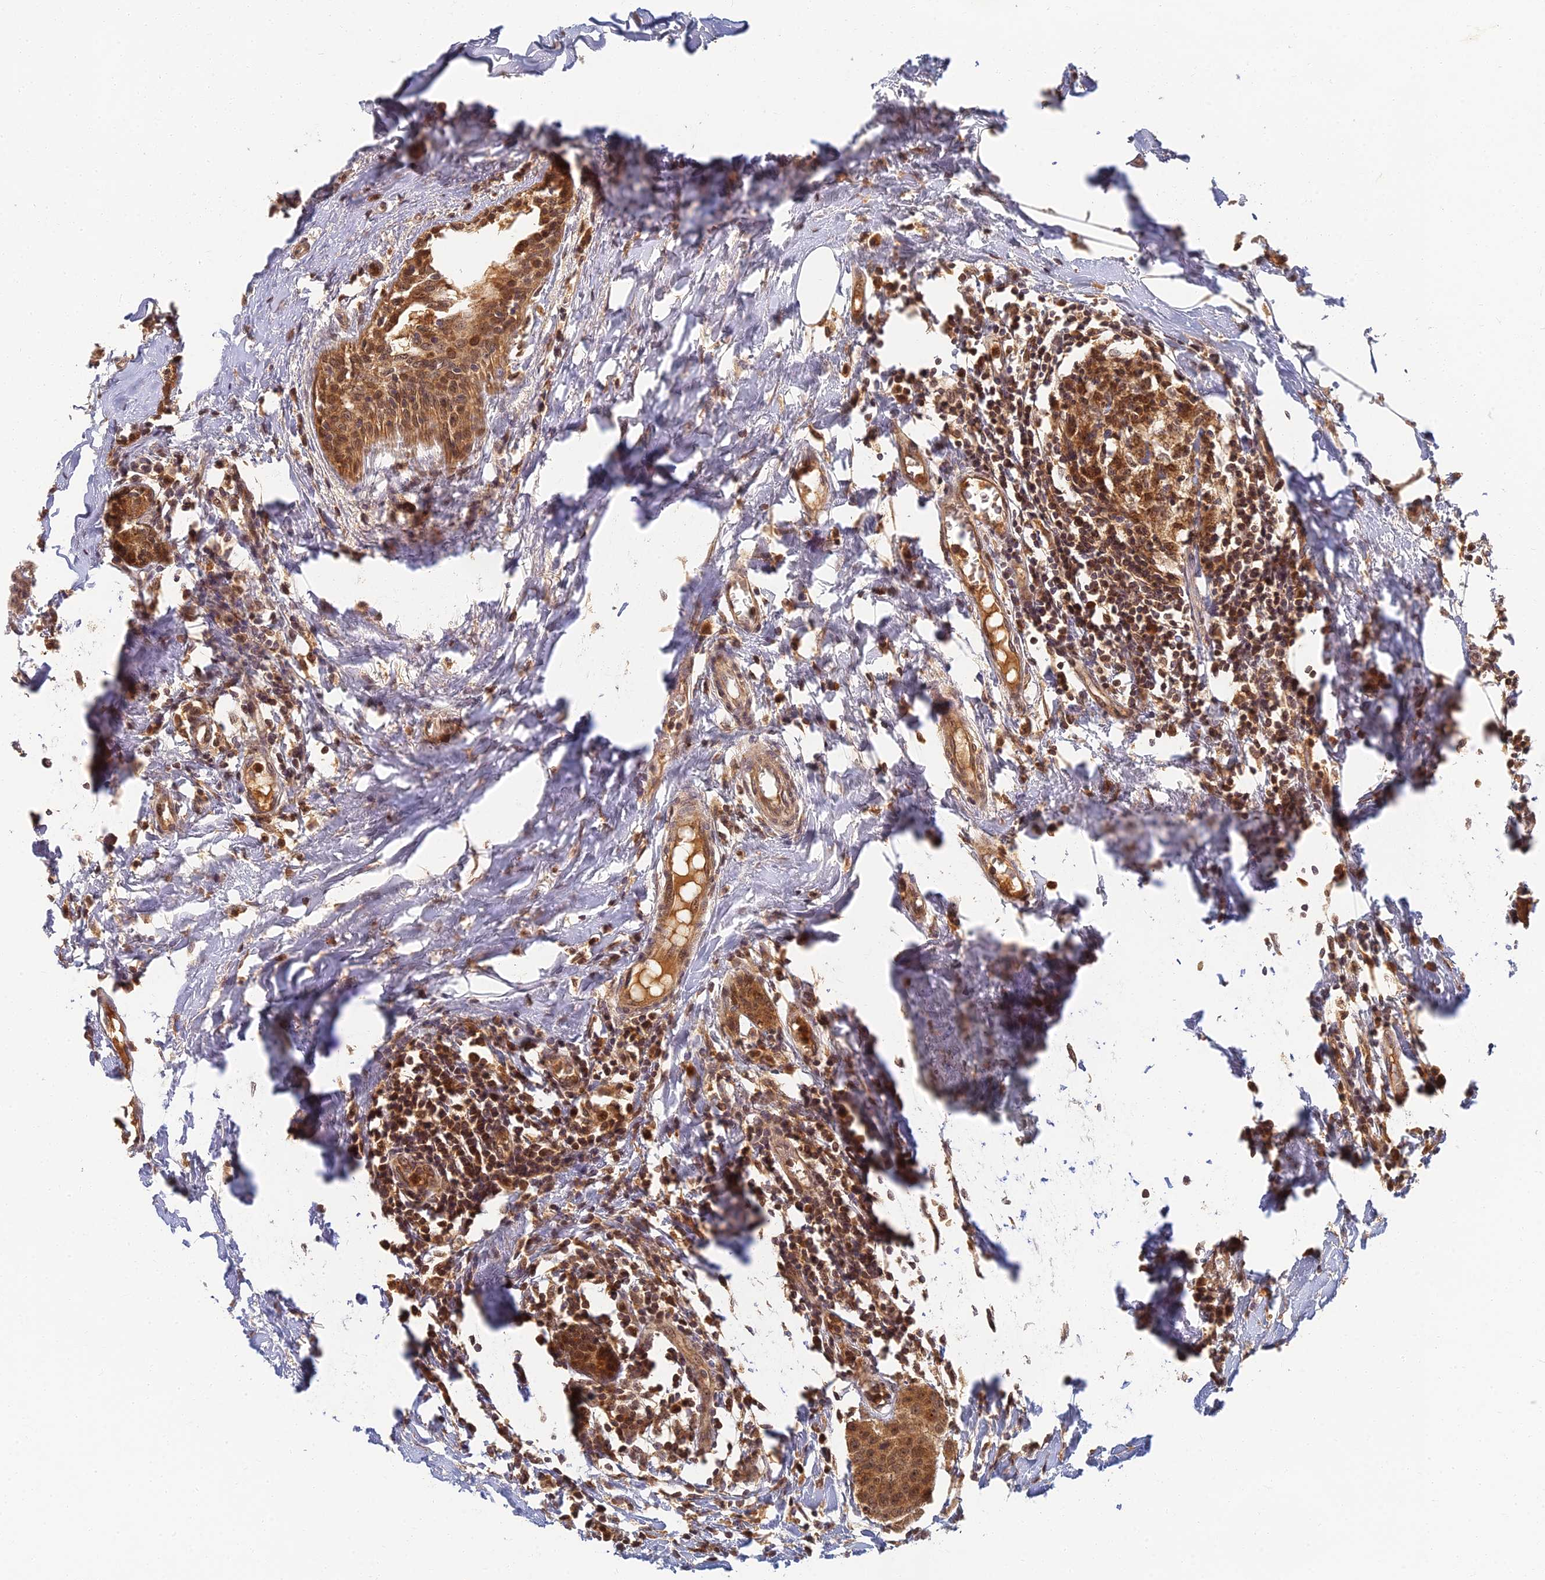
{"staining": {"intensity": "moderate", "quantity": ">75%", "location": "cytoplasmic/membranous"}, "tissue": "breast cancer", "cell_type": "Tumor cells", "image_type": "cancer", "snomed": [{"axis": "morphology", "description": "Duct carcinoma"}, {"axis": "topography", "description": "Breast"}], "caption": "Breast cancer (invasive ductal carcinoma) stained with immunohistochemistry (IHC) exhibits moderate cytoplasmic/membranous staining in about >75% of tumor cells. (Stains: DAB in brown, nuclei in blue, Microscopy: brightfield microscopy at high magnification).", "gene": "RGL3", "patient": {"sex": "female", "age": 40}}